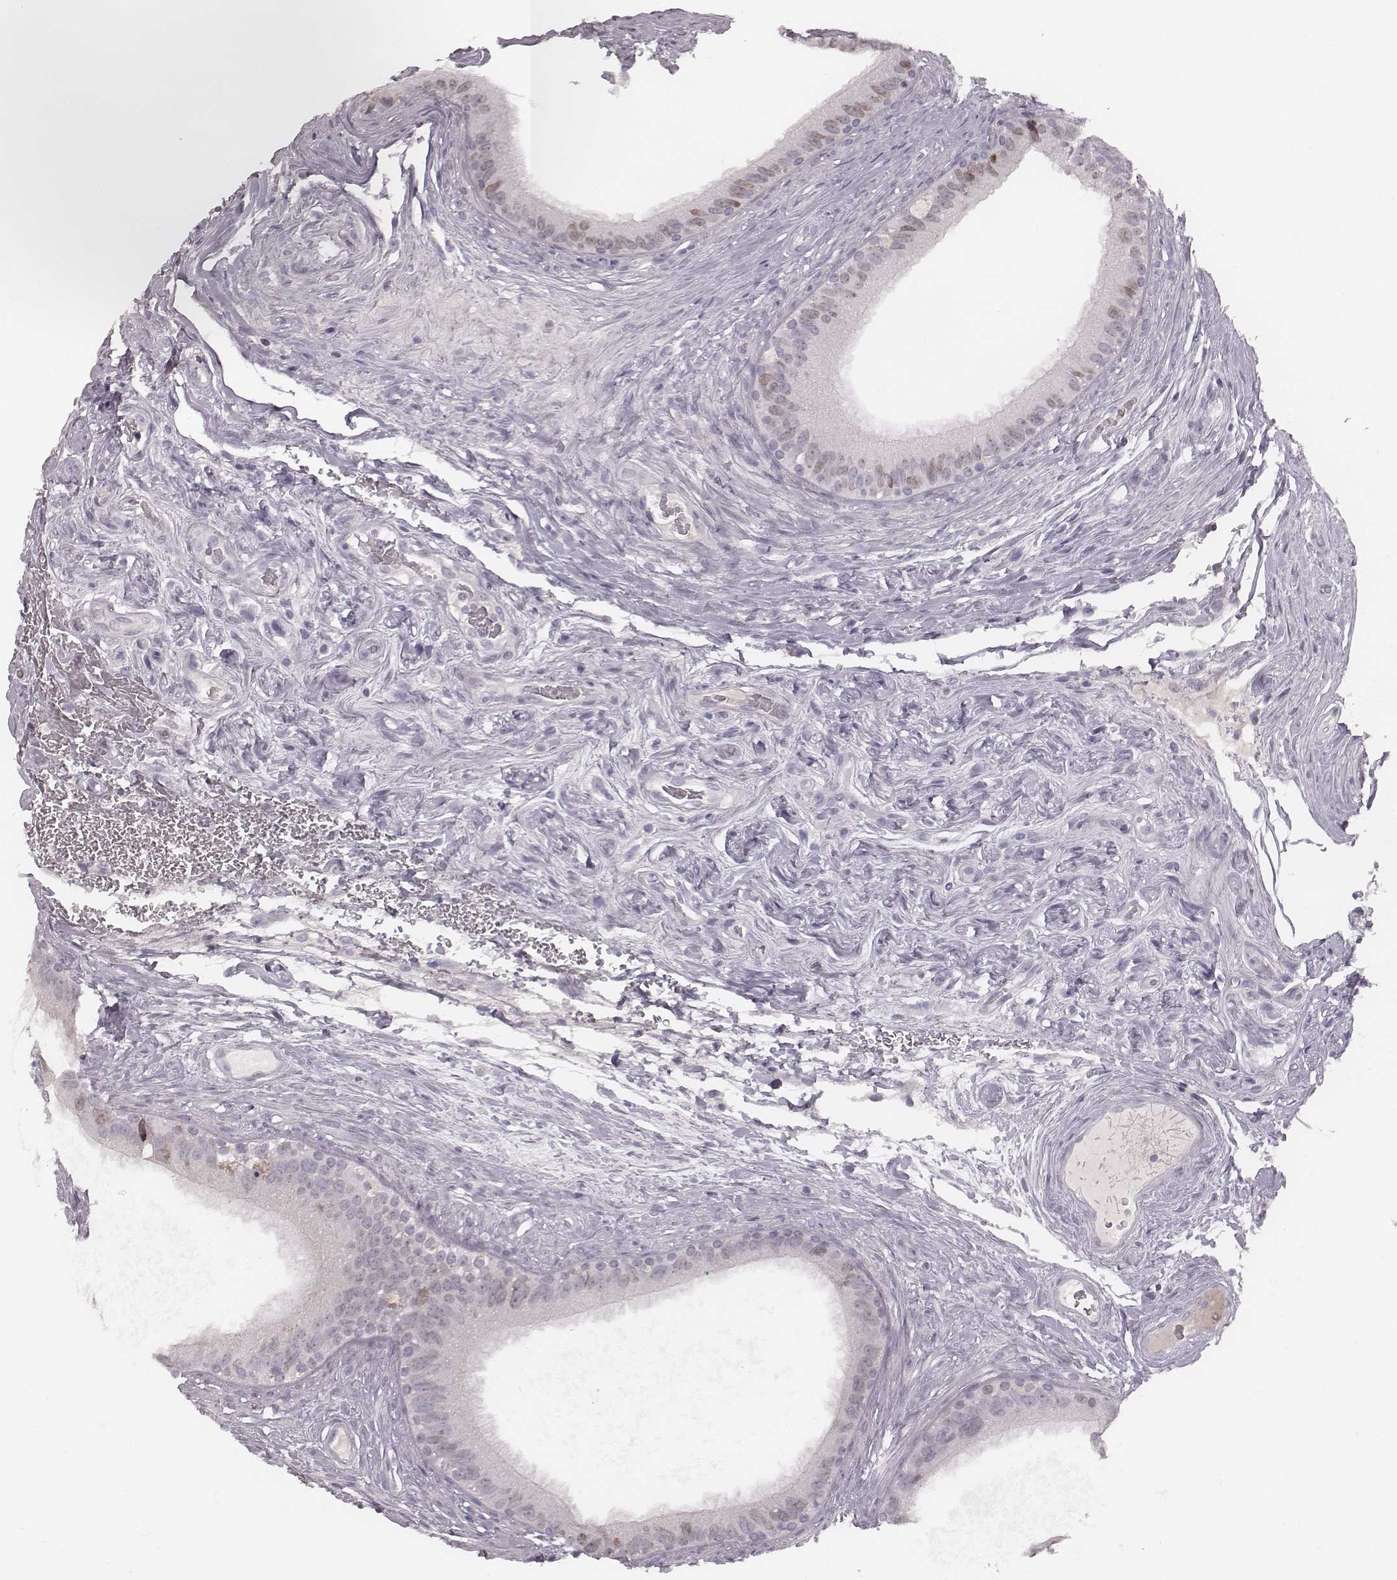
{"staining": {"intensity": "negative", "quantity": "none", "location": "none"}, "tissue": "epididymis", "cell_type": "Glandular cells", "image_type": "normal", "snomed": [{"axis": "morphology", "description": "Normal tissue, NOS"}, {"axis": "topography", "description": "Epididymis"}], "caption": "The histopathology image exhibits no staining of glandular cells in unremarkable epididymis.", "gene": "S100Z", "patient": {"sex": "male", "age": 59}}